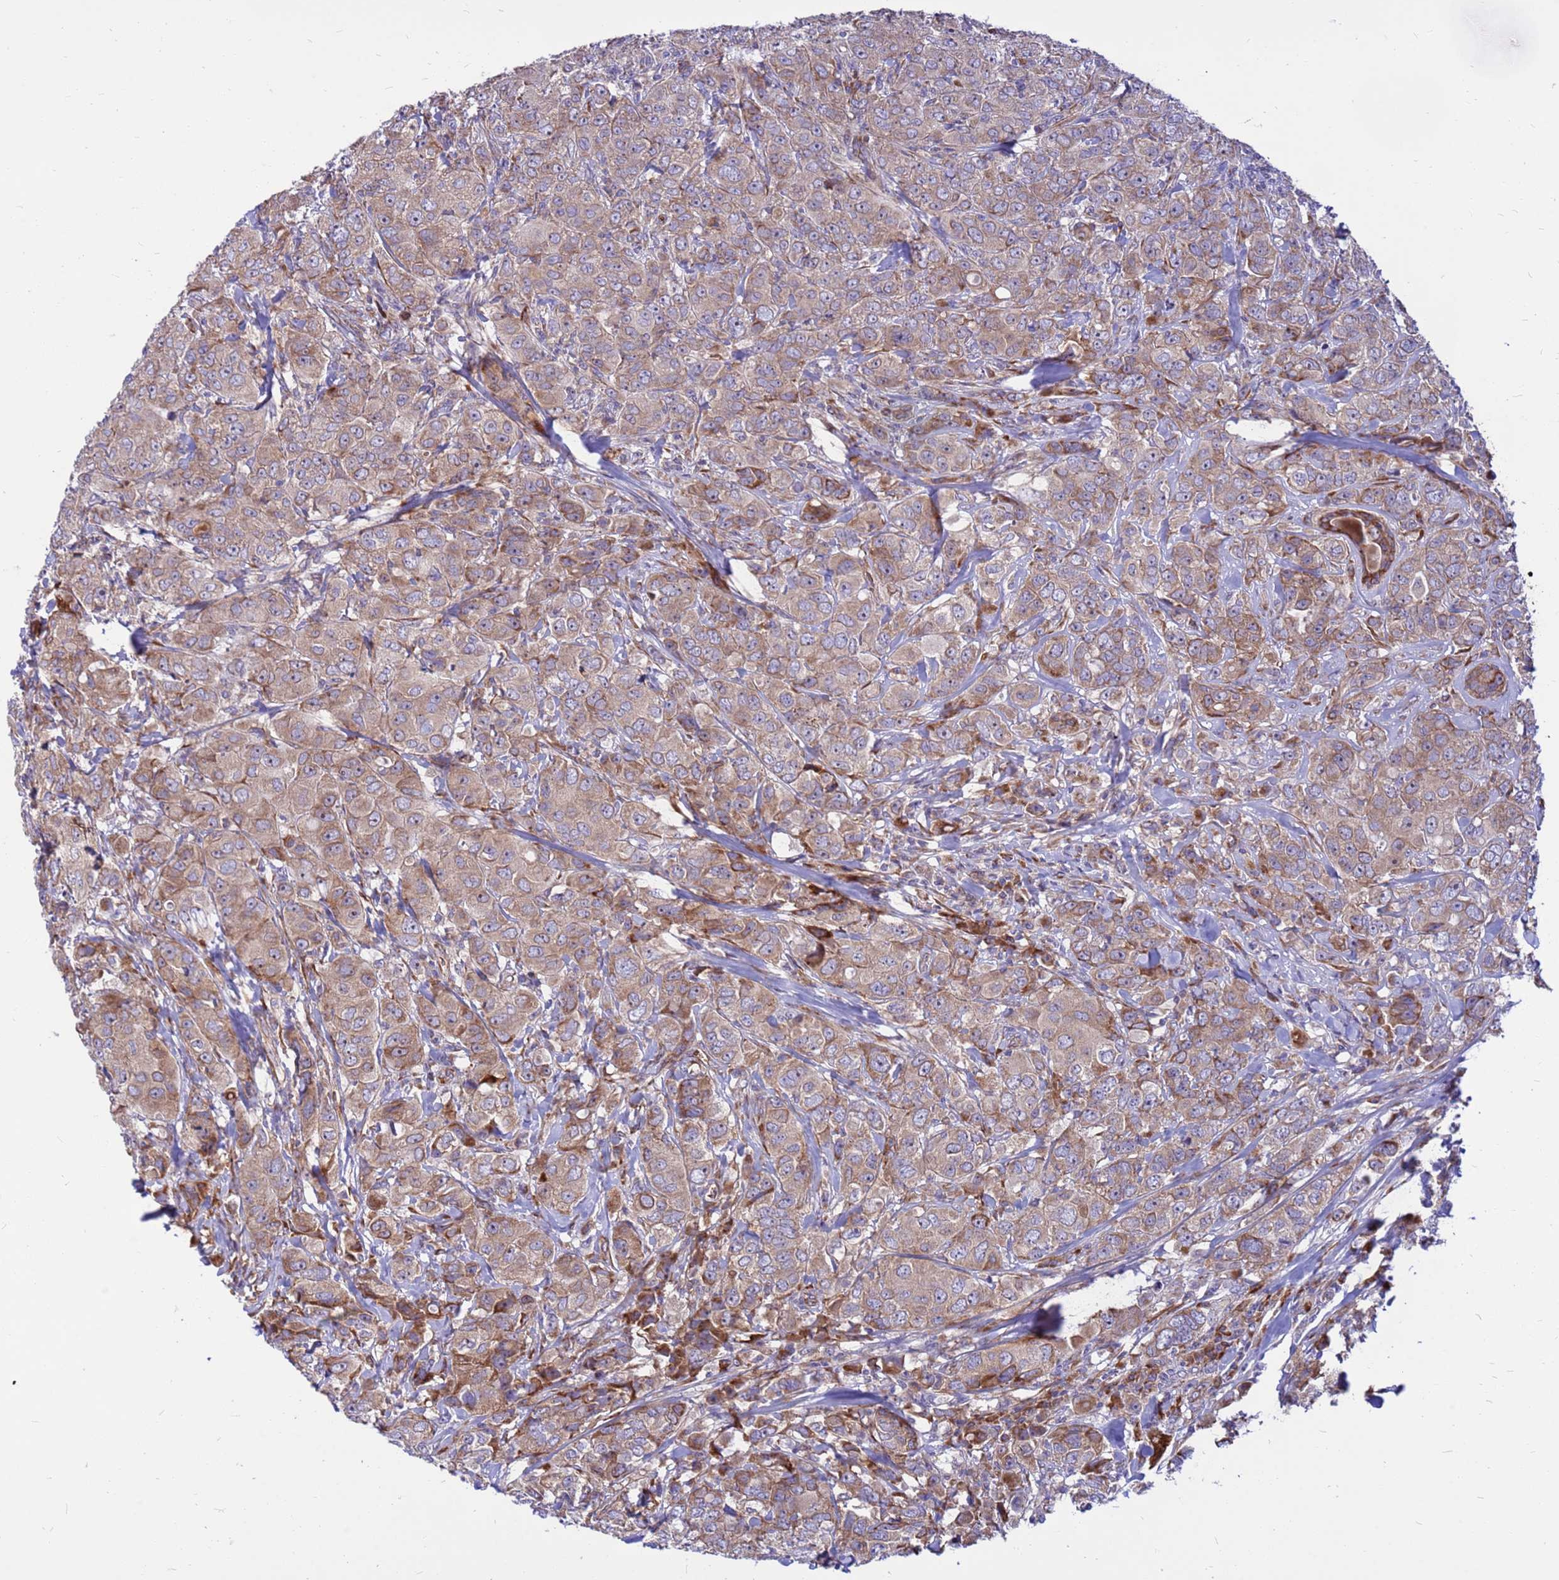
{"staining": {"intensity": "weak", "quantity": "25%-75%", "location": "cytoplasmic/membranous"}, "tissue": "breast cancer", "cell_type": "Tumor cells", "image_type": "cancer", "snomed": [{"axis": "morphology", "description": "Duct carcinoma"}, {"axis": "topography", "description": "Breast"}], "caption": "Human breast cancer stained with a brown dye shows weak cytoplasmic/membranous positive staining in approximately 25%-75% of tumor cells.", "gene": "ZNF669", "patient": {"sex": "female", "age": 43}}